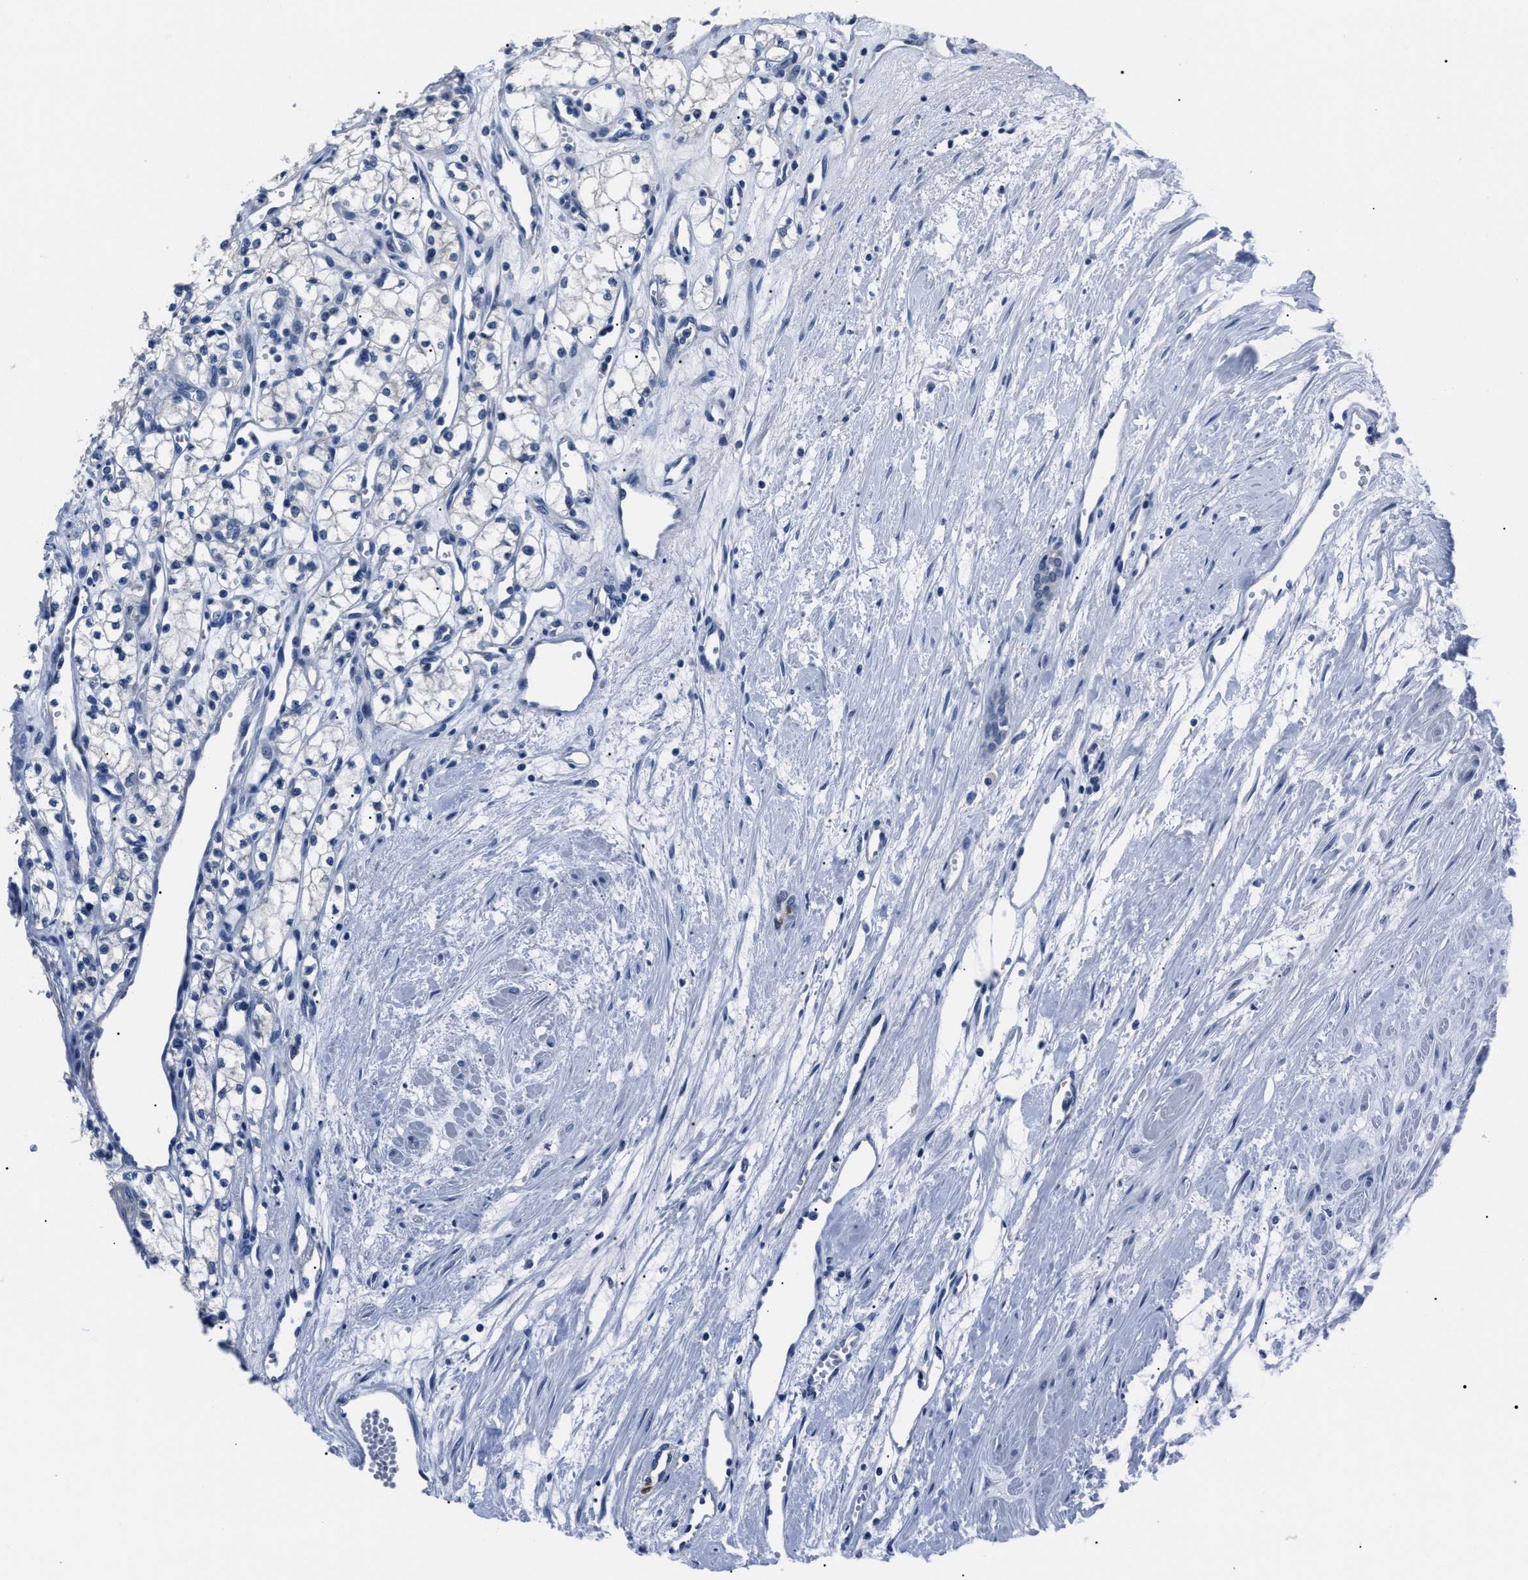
{"staining": {"intensity": "negative", "quantity": "none", "location": "none"}, "tissue": "renal cancer", "cell_type": "Tumor cells", "image_type": "cancer", "snomed": [{"axis": "morphology", "description": "Adenocarcinoma, NOS"}, {"axis": "topography", "description": "Kidney"}], "caption": "Adenocarcinoma (renal) was stained to show a protein in brown. There is no significant expression in tumor cells.", "gene": "LRWD1", "patient": {"sex": "male", "age": 59}}